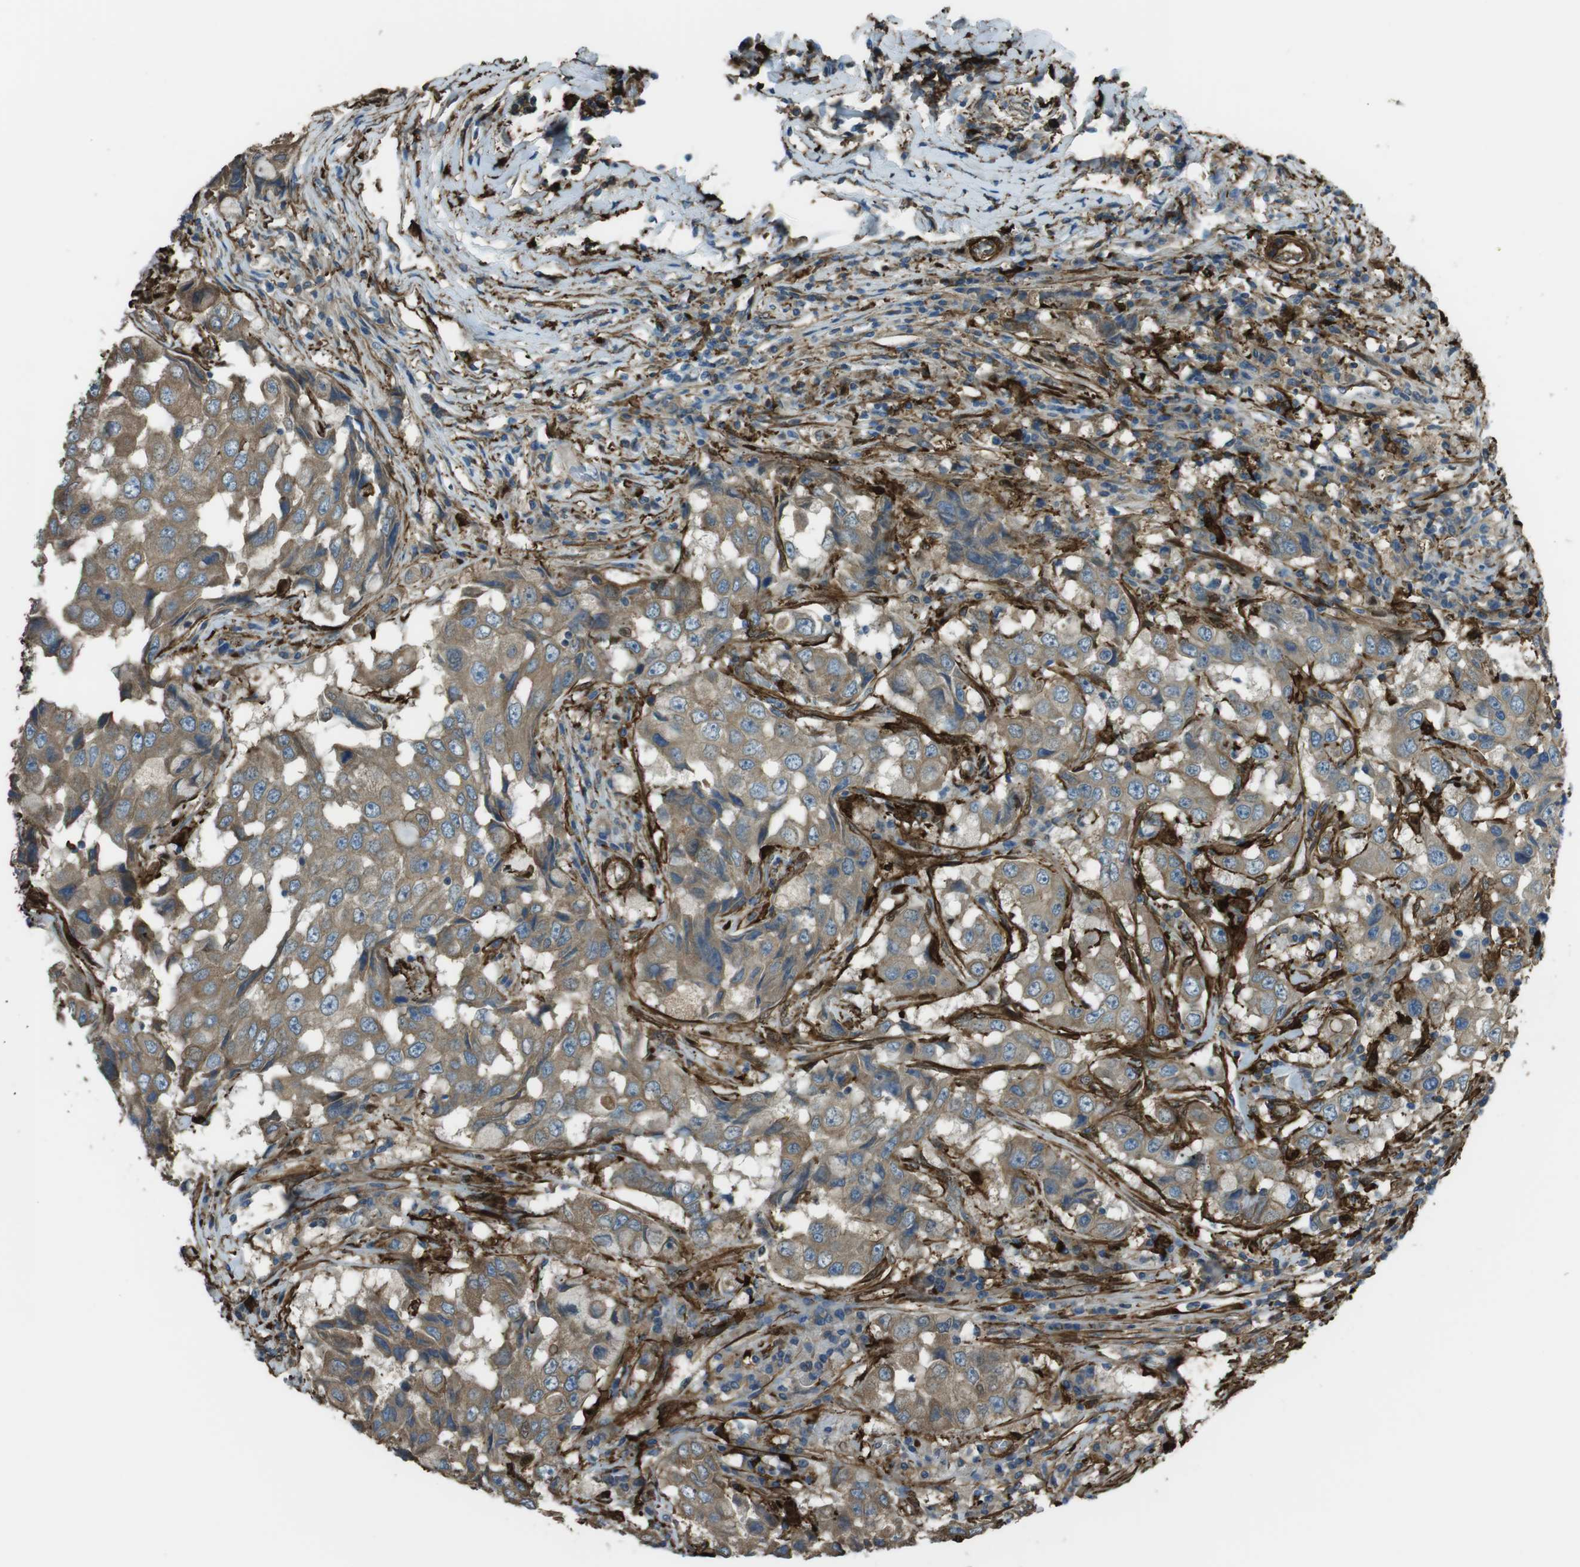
{"staining": {"intensity": "moderate", "quantity": ">75%", "location": "cytoplasmic/membranous"}, "tissue": "breast cancer", "cell_type": "Tumor cells", "image_type": "cancer", "snomed": [{"axis": "morphology", "description": "Duct carcinoma"}, {"axis": "topography", "description": "Breast"}], "caption": "Immunohistochemical staining of human intraductal carcinoma (breast) shows moderate cytoplasmic/membranous protein expression in approximately >75% of tumor cells.", "gene": "SFT2D1", "patient": {"sex": "female", "age": 27}}